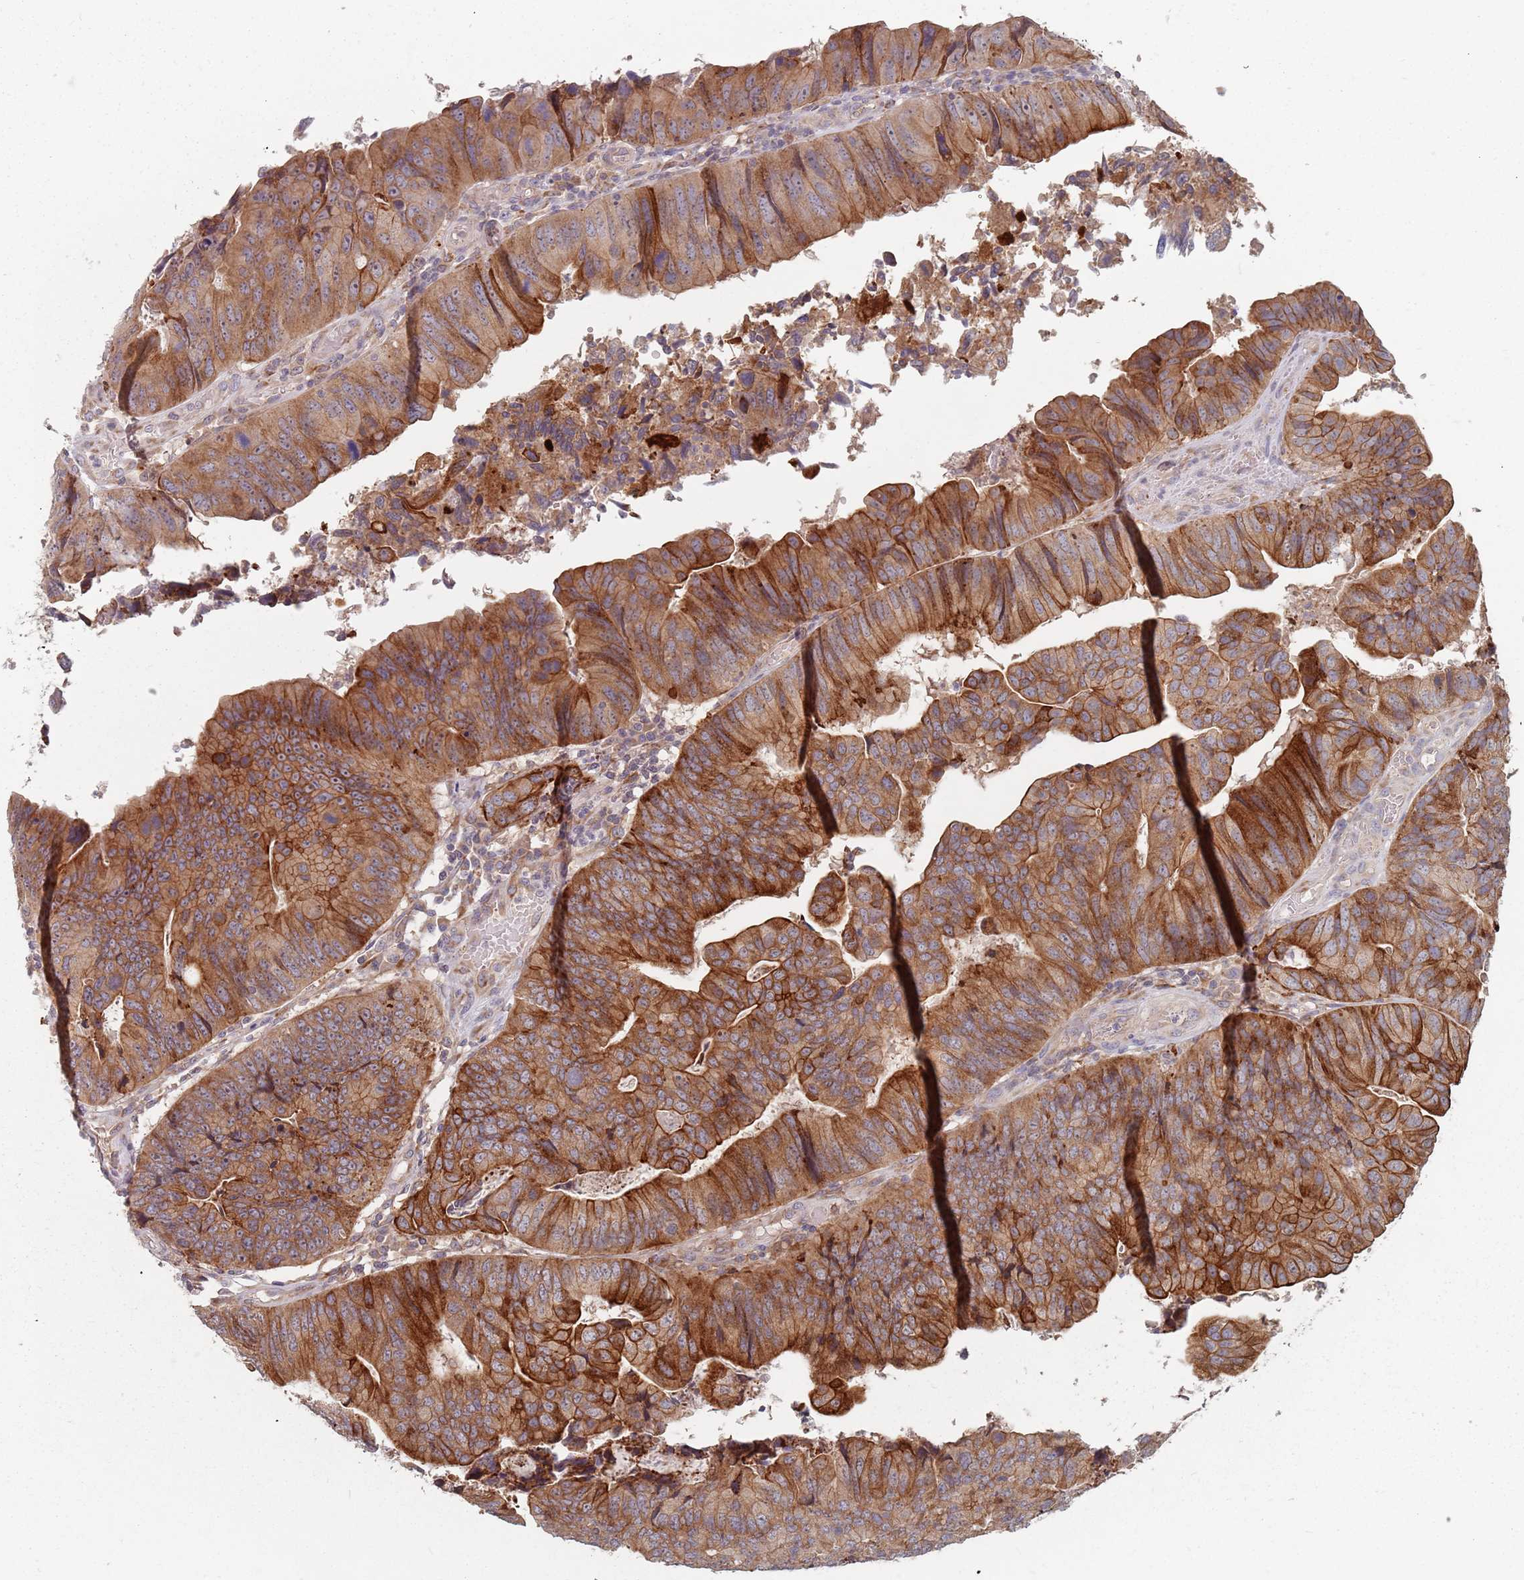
{"staining": {"intensity": "strong", "quantity": ">75%", "location": "cytoplasmic/membranous"}, "tissue": "colorectal cancer", "cell_type": "Tumor cells", "image_type": "cancer", "snomed": [{"axis": "morphology", "description": "Adenocarcinoma, NOS"}, {"axis": "topography", "description": "Colon"}], "caption": "Colorectal cancer tissue reveals strong cytoplasmic/membranous staining in approximately >75% of tumor cells", "gene": "ADAL", "patient": {"sex": "female", "age": 67}}